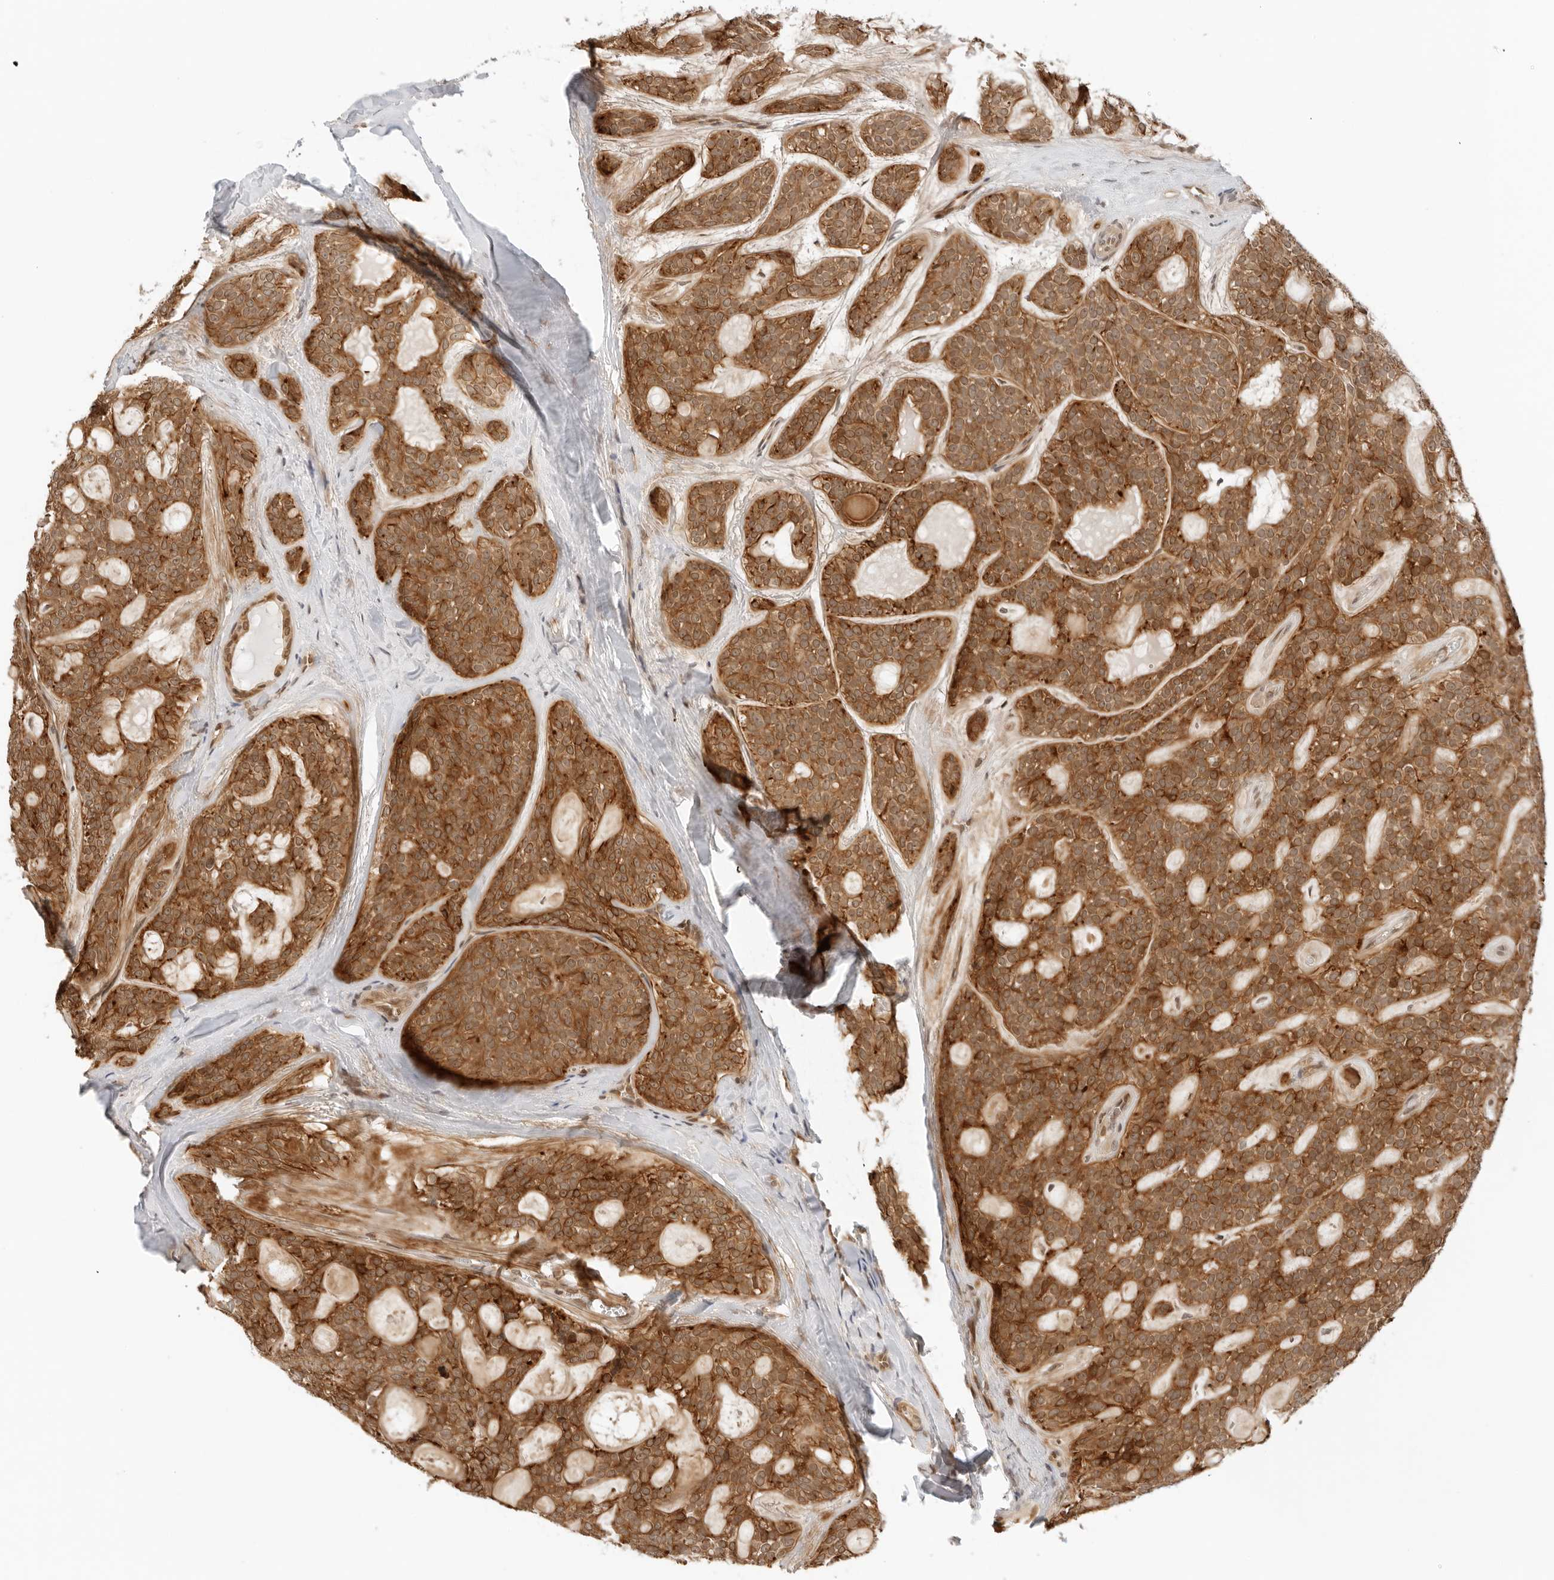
{"staining": {"intensity": "strong", "quantity": ">75%", "location": "cytoplasmic/membranous"}, "tissue": "head and neck cancer", "cell_type": "Tumor cells", "image_type": "cancer", "snomed": [{"axis": "morphology", "description": "Adenocarcinoma, NOS"}, {"axis": "topography", "description": "Head-Neck"}], "caption": "About >75% of tumor cells in human head and neck cancer exhibit strong cytoplasmic/membranous protein expression as visualized by brown immunohistochemical staining.", "gene": "RC3H1", "patient": {"sex": "male", "age": 66}}